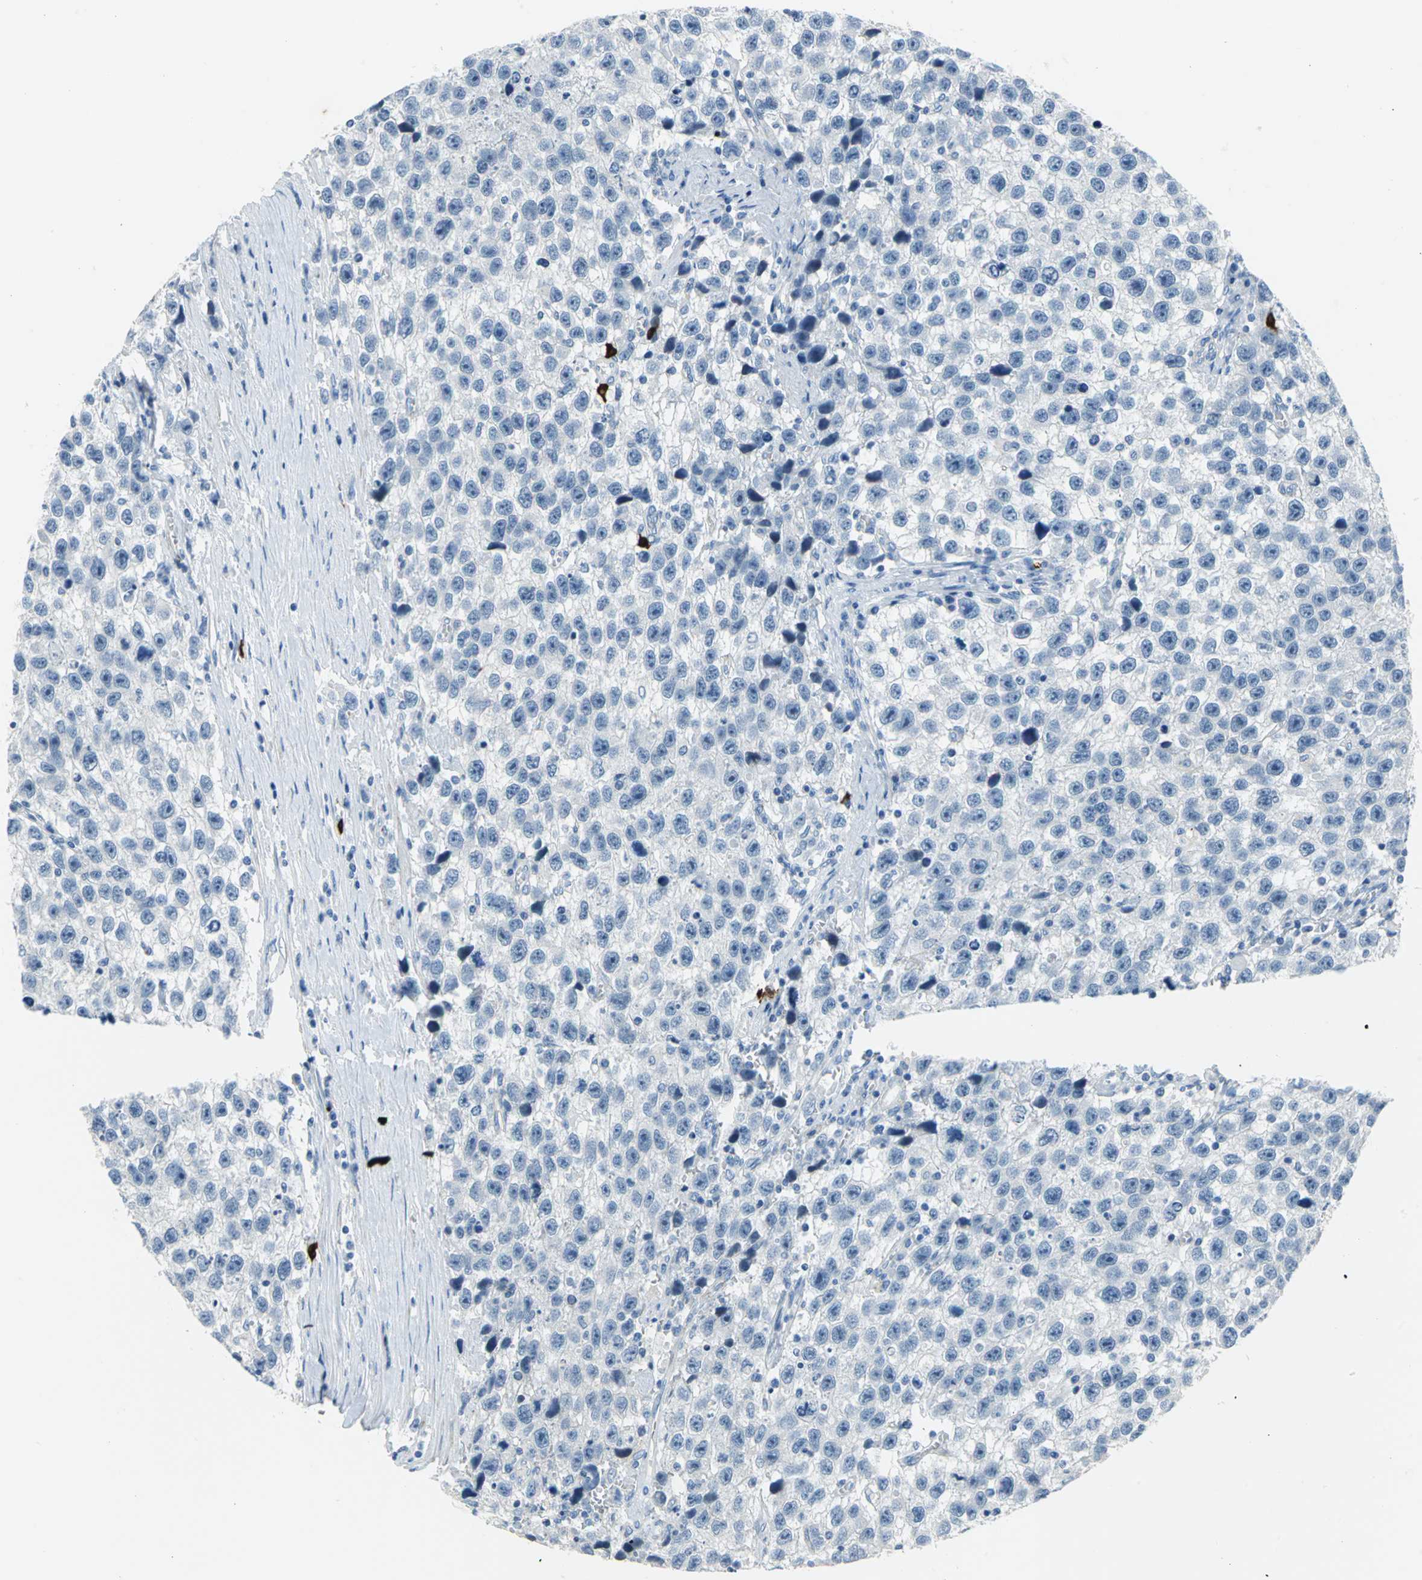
{"staining": {"intensity": "negative", "quantity": "none", "location": "none"}, "tissue": "testis cancer", "cell_type": "Tumor cells", "image_type": "cancer", "snomed": [{"axis": "morphology", "description": "Seminoma, NOS"}, {"axis": "topography", "description": "Testis"}], "caption": "Micrograph shows no protein expression in tumor cells of seminoma (testis) tissue. The staining was performed using DAB to visualize the protein expression in brown, while the nuclei were stained in blue with hematoxylin (Magnification: 20x).", "gene": "ALOX15", "patient": {"sex": "male", "age": 33}}